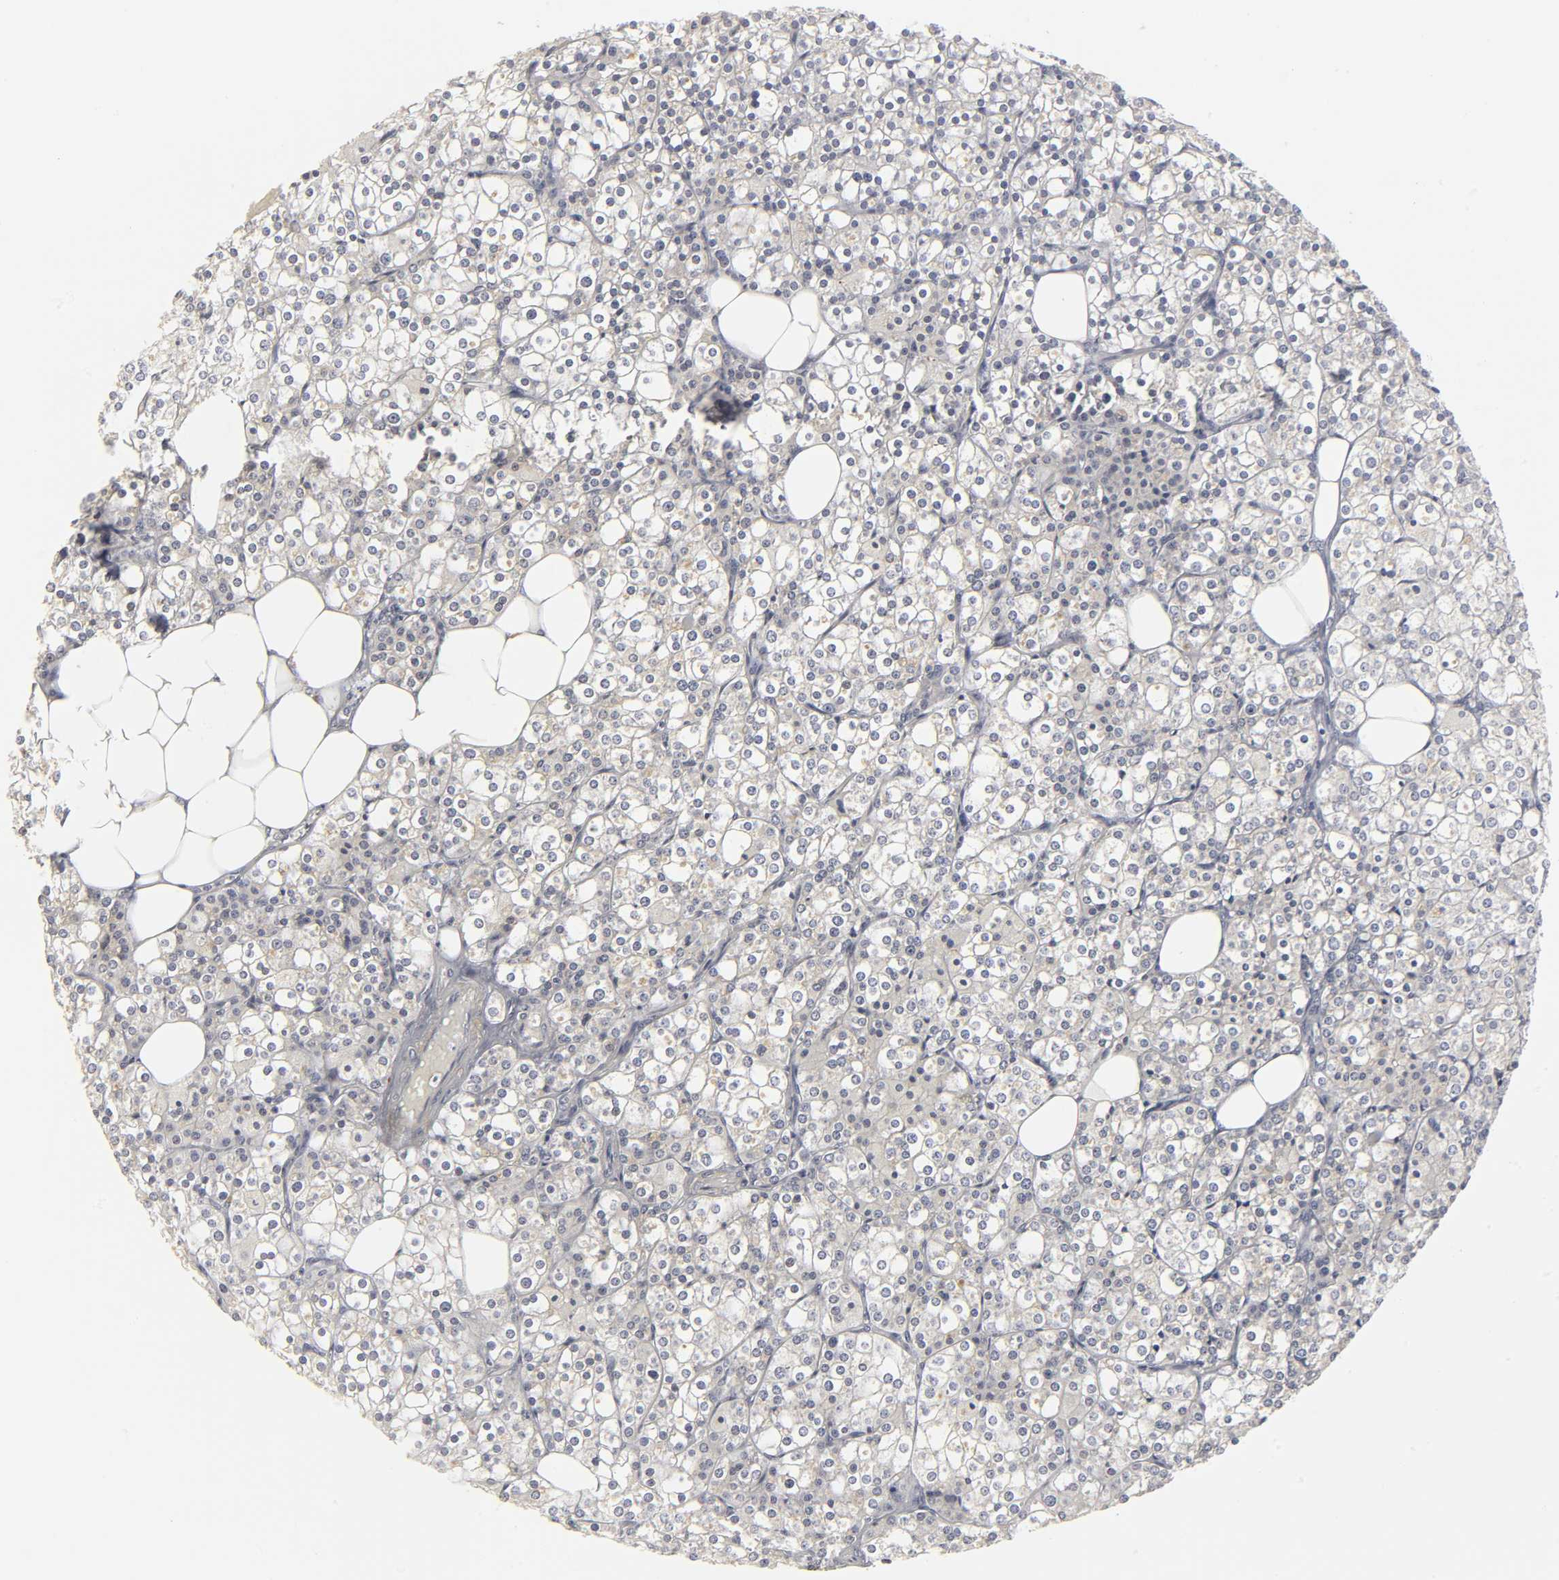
{"staining": {"intensity": "weak", "quantity": "<25%", "location": "cytoplasmic/membranous,nuclear"}, "tissue": "parathyroid gland", "cell_type": "Glandular cells", "image_type": "normal", "snomed": [{"axis": "morphology", "description": "Normal tissue, NOS"}, {"axis": "topography", "description": "Parathyroid gland"}], "caption": "IHC photomicrograph of unremarkable parathyroid gland: parathyroid gland stained with DAB (3,3'-diaminobenzidine) exhibits no significant protein expression in glandular cells. (Brightfield microscopy of DAB immunohistochemistry (IHC) at high magnification).", "gene": "PDLIM3", "patient": {"sex": "female", "age": 63}}